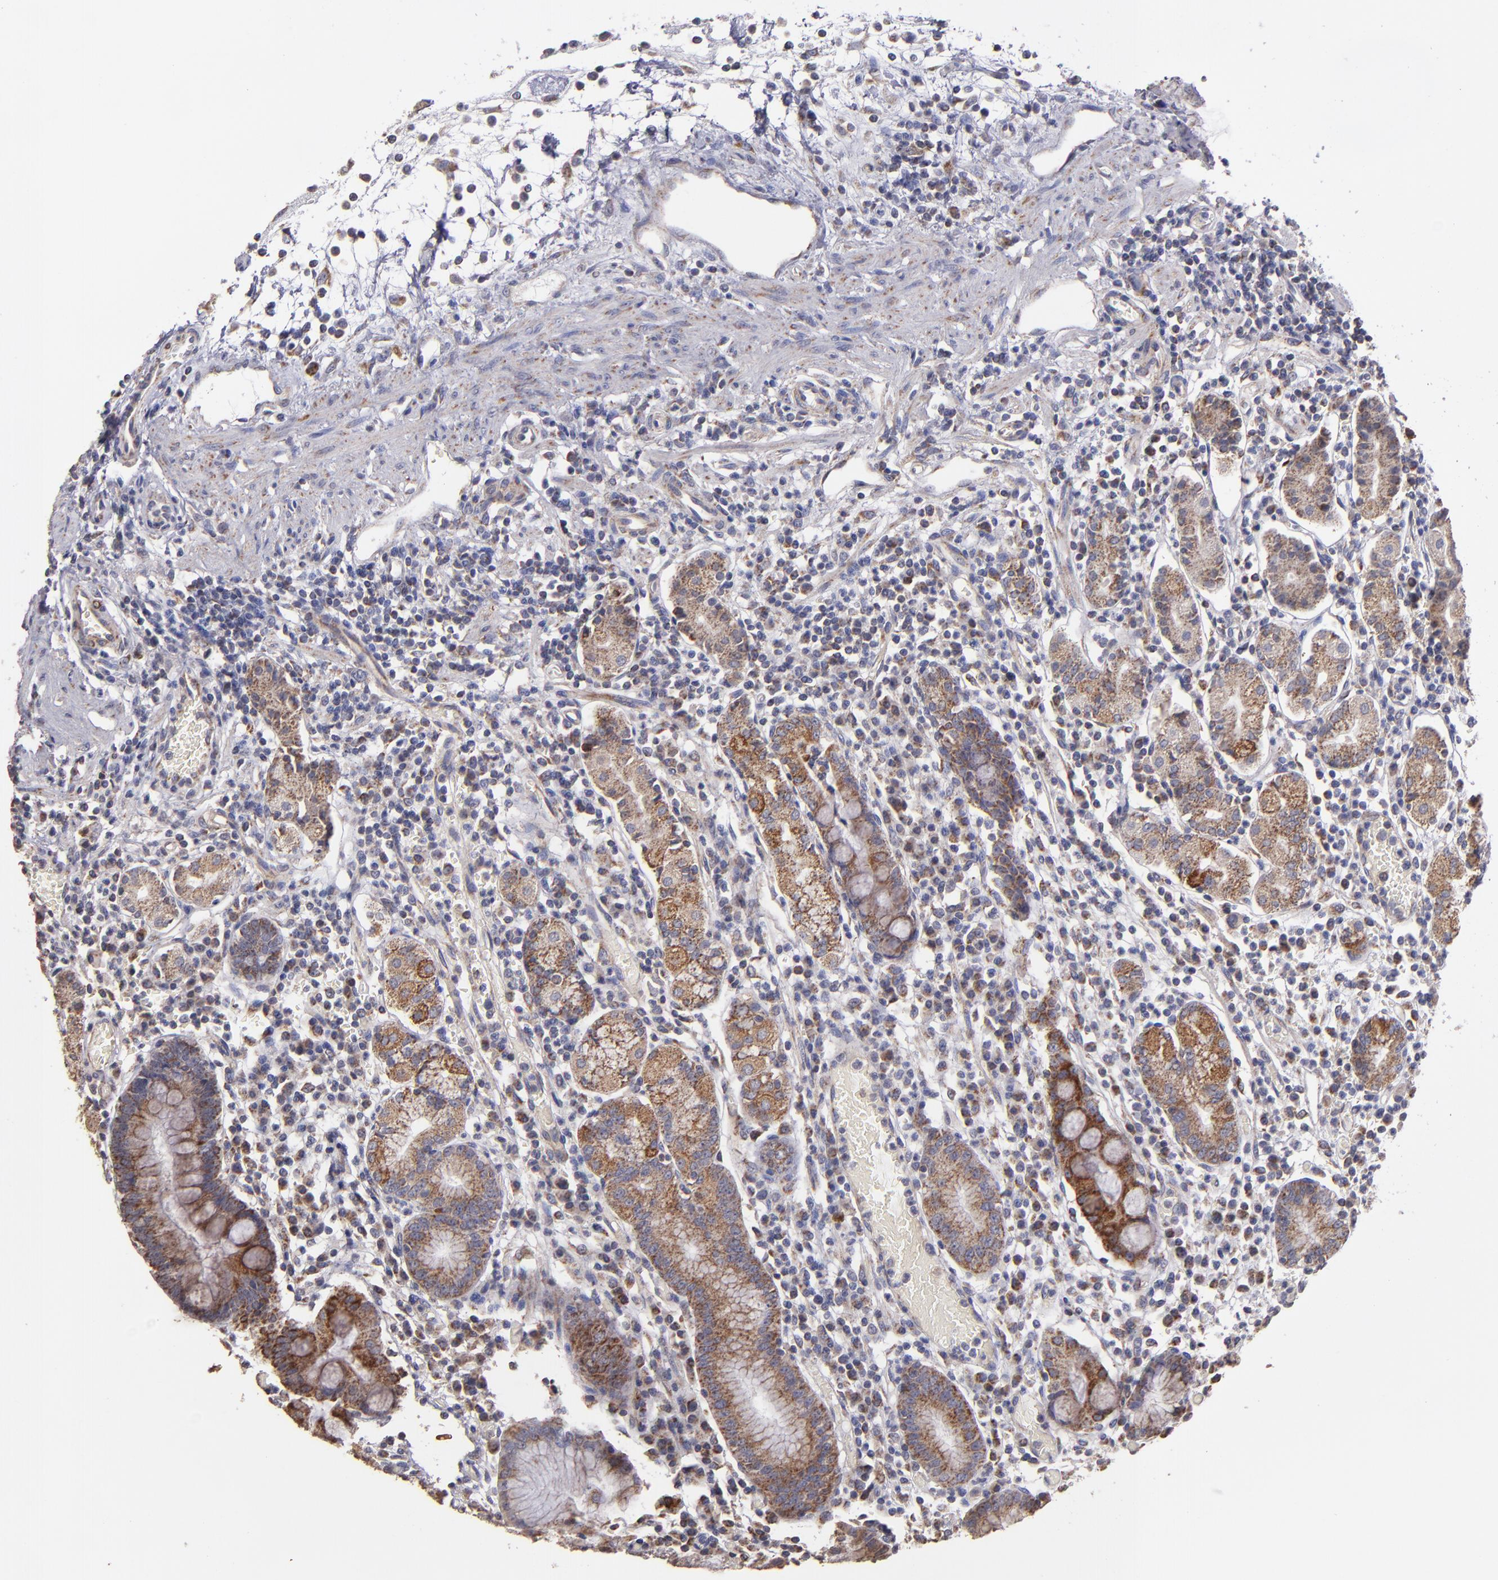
{"staining": {"intensity": "moderate", "quantity": ">75%", "location": "cytoplasmic/membranous"}, "tissue": "stomach", "cell_type": "Glandular cells", "image_type": "normal", "snomed": [{"axis": "morphology", "description": "Normal tissue, NOS"}, {"axis": "topography", "description": "Stomach, lower"}], "caption": "Immunohistochemical staining of normal stomach demonstrates moderate cytoplasmic/membranous protein positivity in approximately >75% of glandular cells.", "gene": "CLTA", "patient": {"sex": "female", "age": 73}}